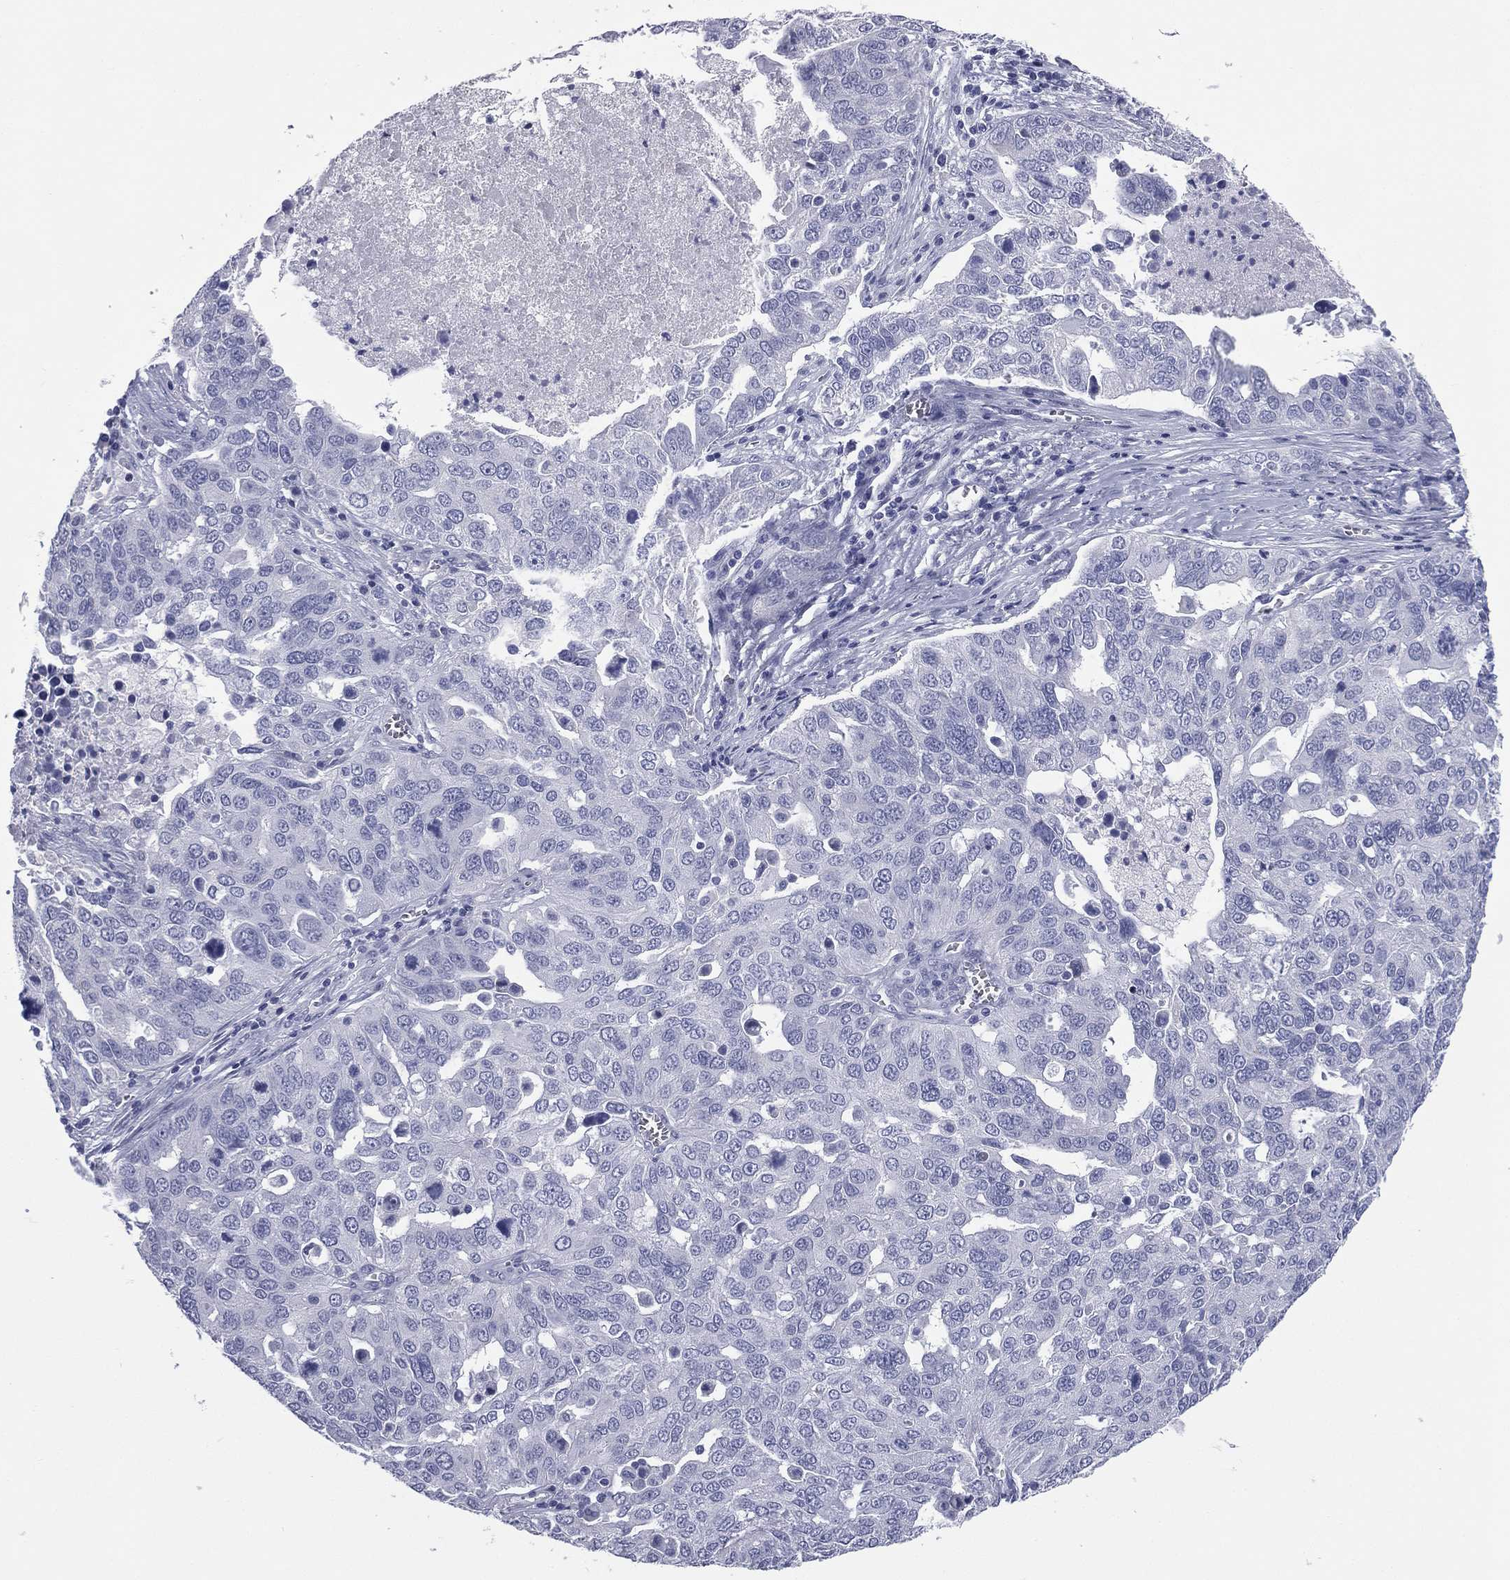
{"staining": {"intensity": "negative", "quantity": "none", "location": "none"}, "tissue": "ovarian cancer", "cell_type": "Tumor cells", "image_type": "cancer", "snomed": [{"axis": "morphology", "description": "Carcinoma, endometroid"}, {"axis": "topography", "description": "Soft tissue"}, {"axis": "topography", "description": "Ovary"}], "caption": "Immunohistochemical staining of human ovarian cancer shows no significant positivity in tumor cells. (Stains: DAB (3,3'-diaminobenzidine) immunohistochemistry with hematoxylin counter stain, Microscopy: brightfield microscopy at high magnification).", "gene": "MLN", "patient": {"sex": "female", "age": 52}}